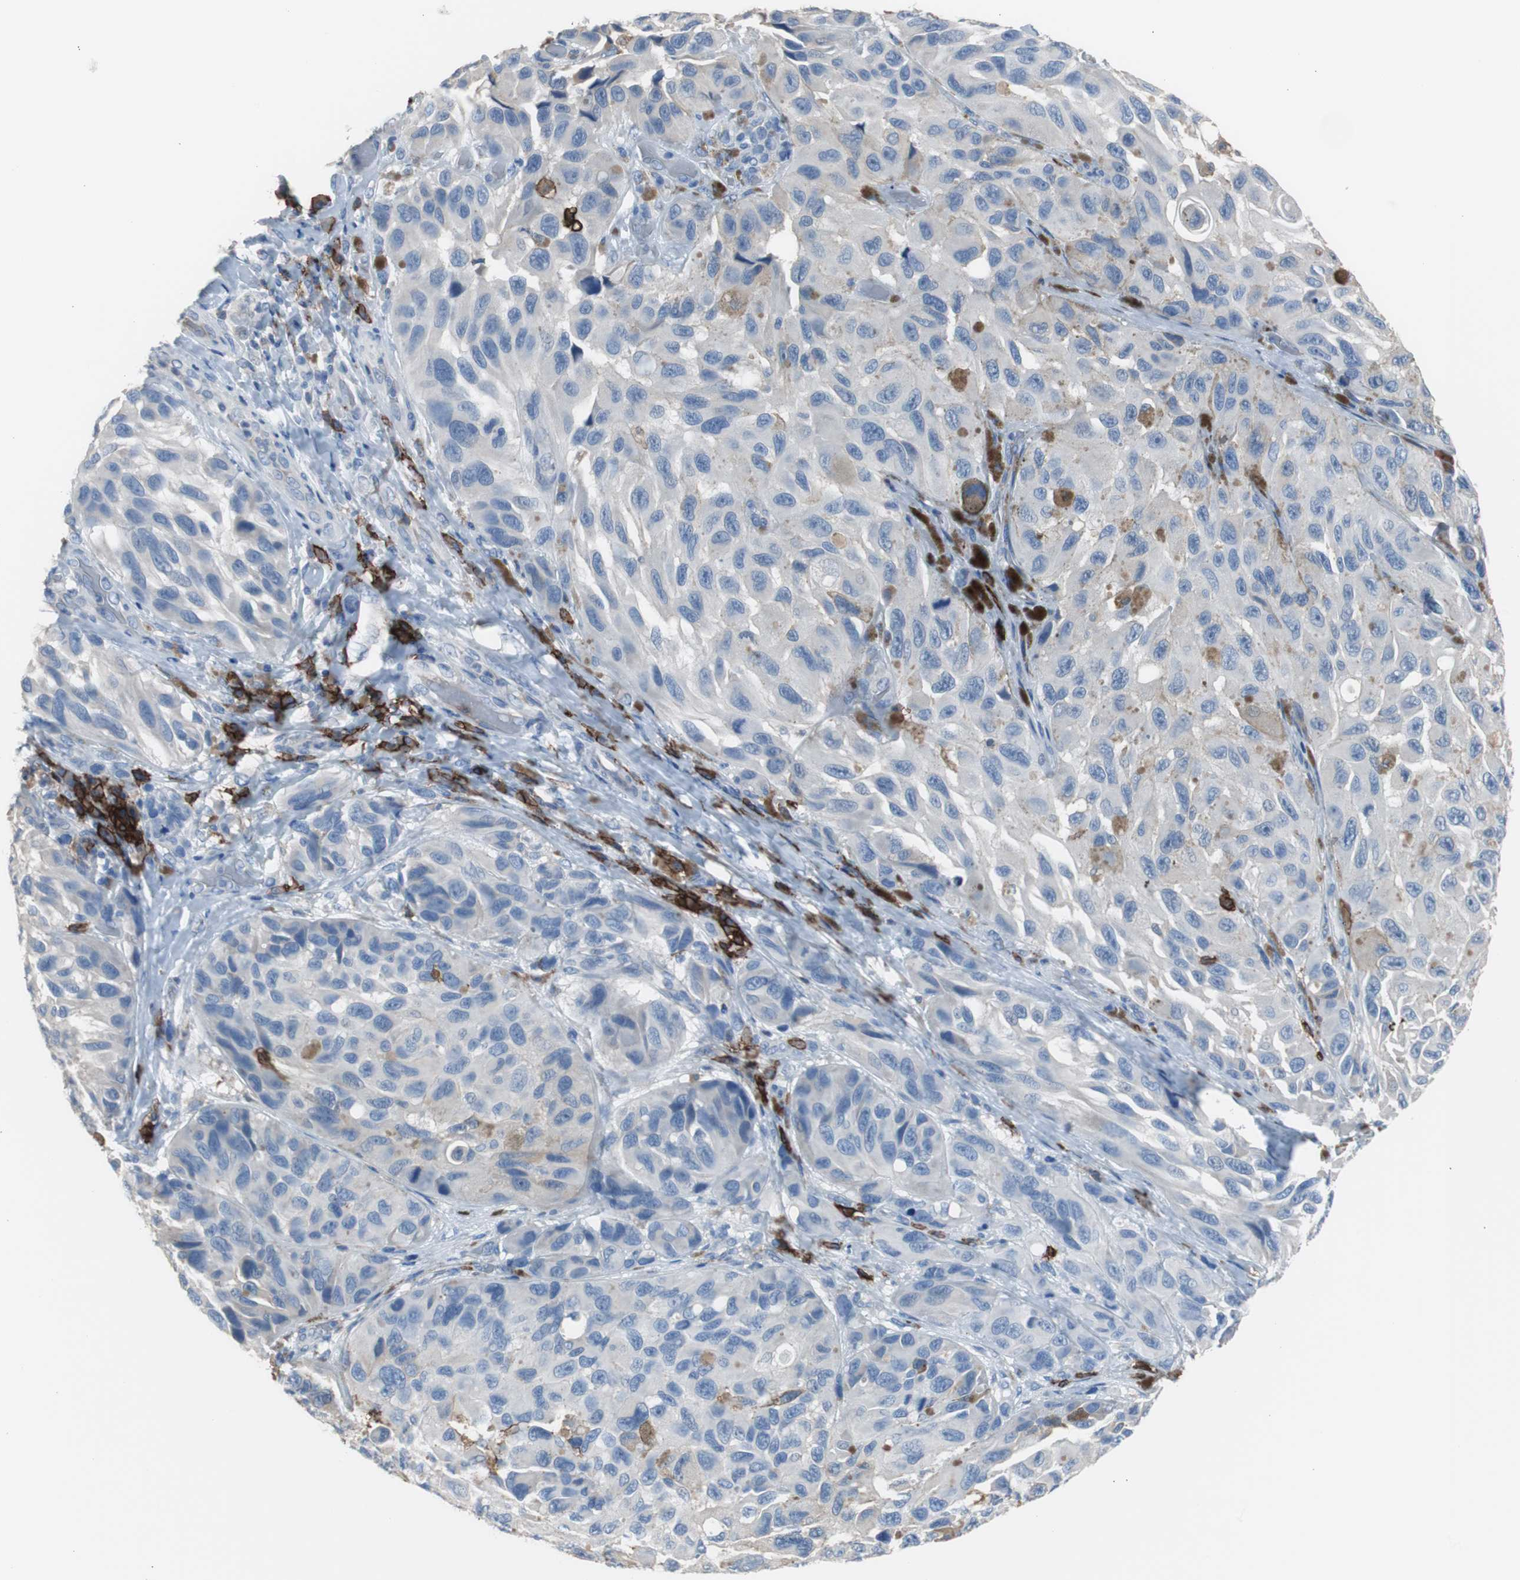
{"staining": {"intensity": "negative", "quantity": "none", "location": "none"}, "tissue": "melanoma", "cell_type": "Tumor cells", "image_type": "cancer", "snomed": [{"axis": "morphology", "description": "Malignant melanoma, NOS"}, {"axis": "topography", "description": "Skin"}], "caption": "Melanoma was stained to show a protein in brown. There is no significant positivity in tumor cells.", "gene": "FCGR2B", "patient": {"sex": "female", "age": 73}}